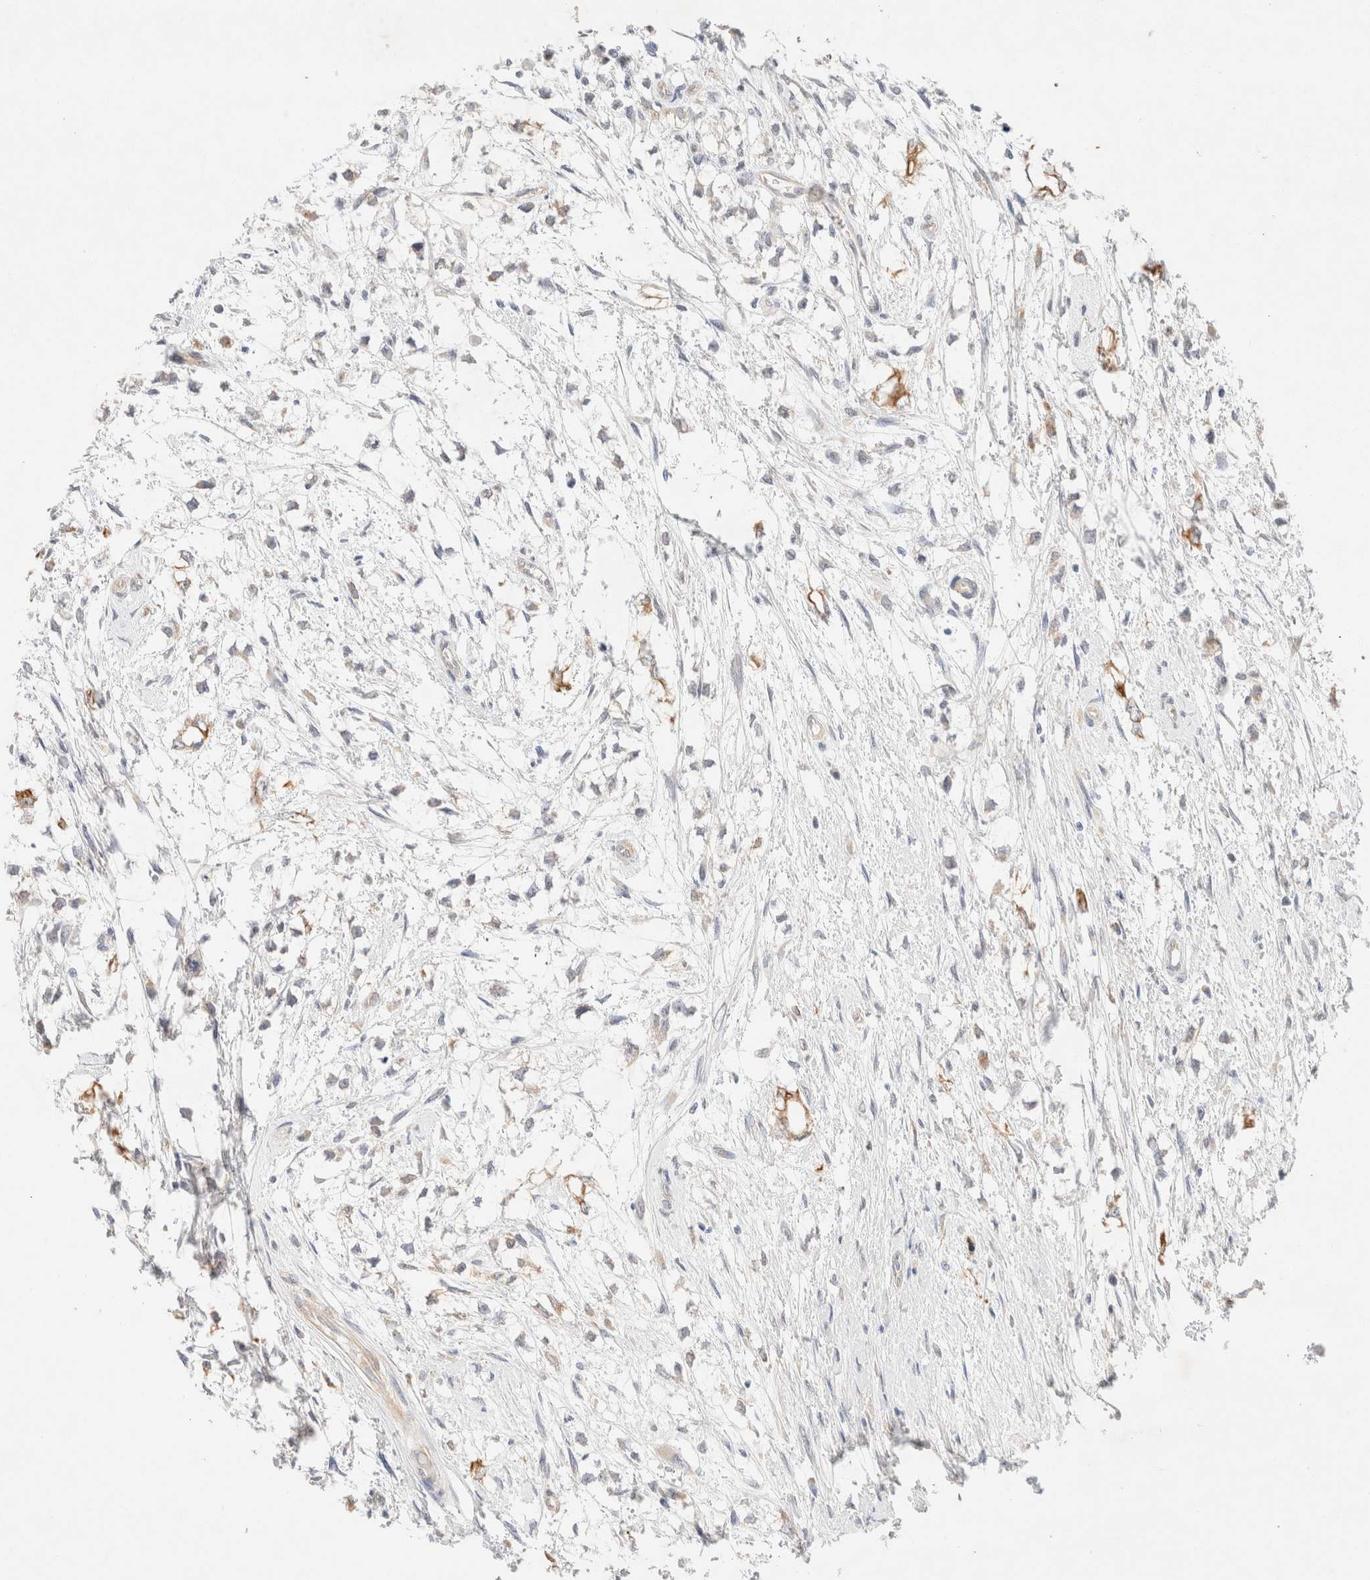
{"staining": {"intensity": "negative", "quantity": "none", "location": "none"}, "tissue": "testis cancer", "cell_type": "Tumor cells", "image_type": "cancer", "snomed": [{"axis": "morphology", "description": "Seminoma, NOS"}, {"axis": "morphology", "description": "Carcinoma, Embryonal, NOS"}, {"axis": "topography", "description": "Testis"}], "caption": "Testis cancer was stained to show a protein in brown. There is no significant expression in tumor cells.", "gene": "CSNK1E", "patient": {"sex": "male", "age": 51}}